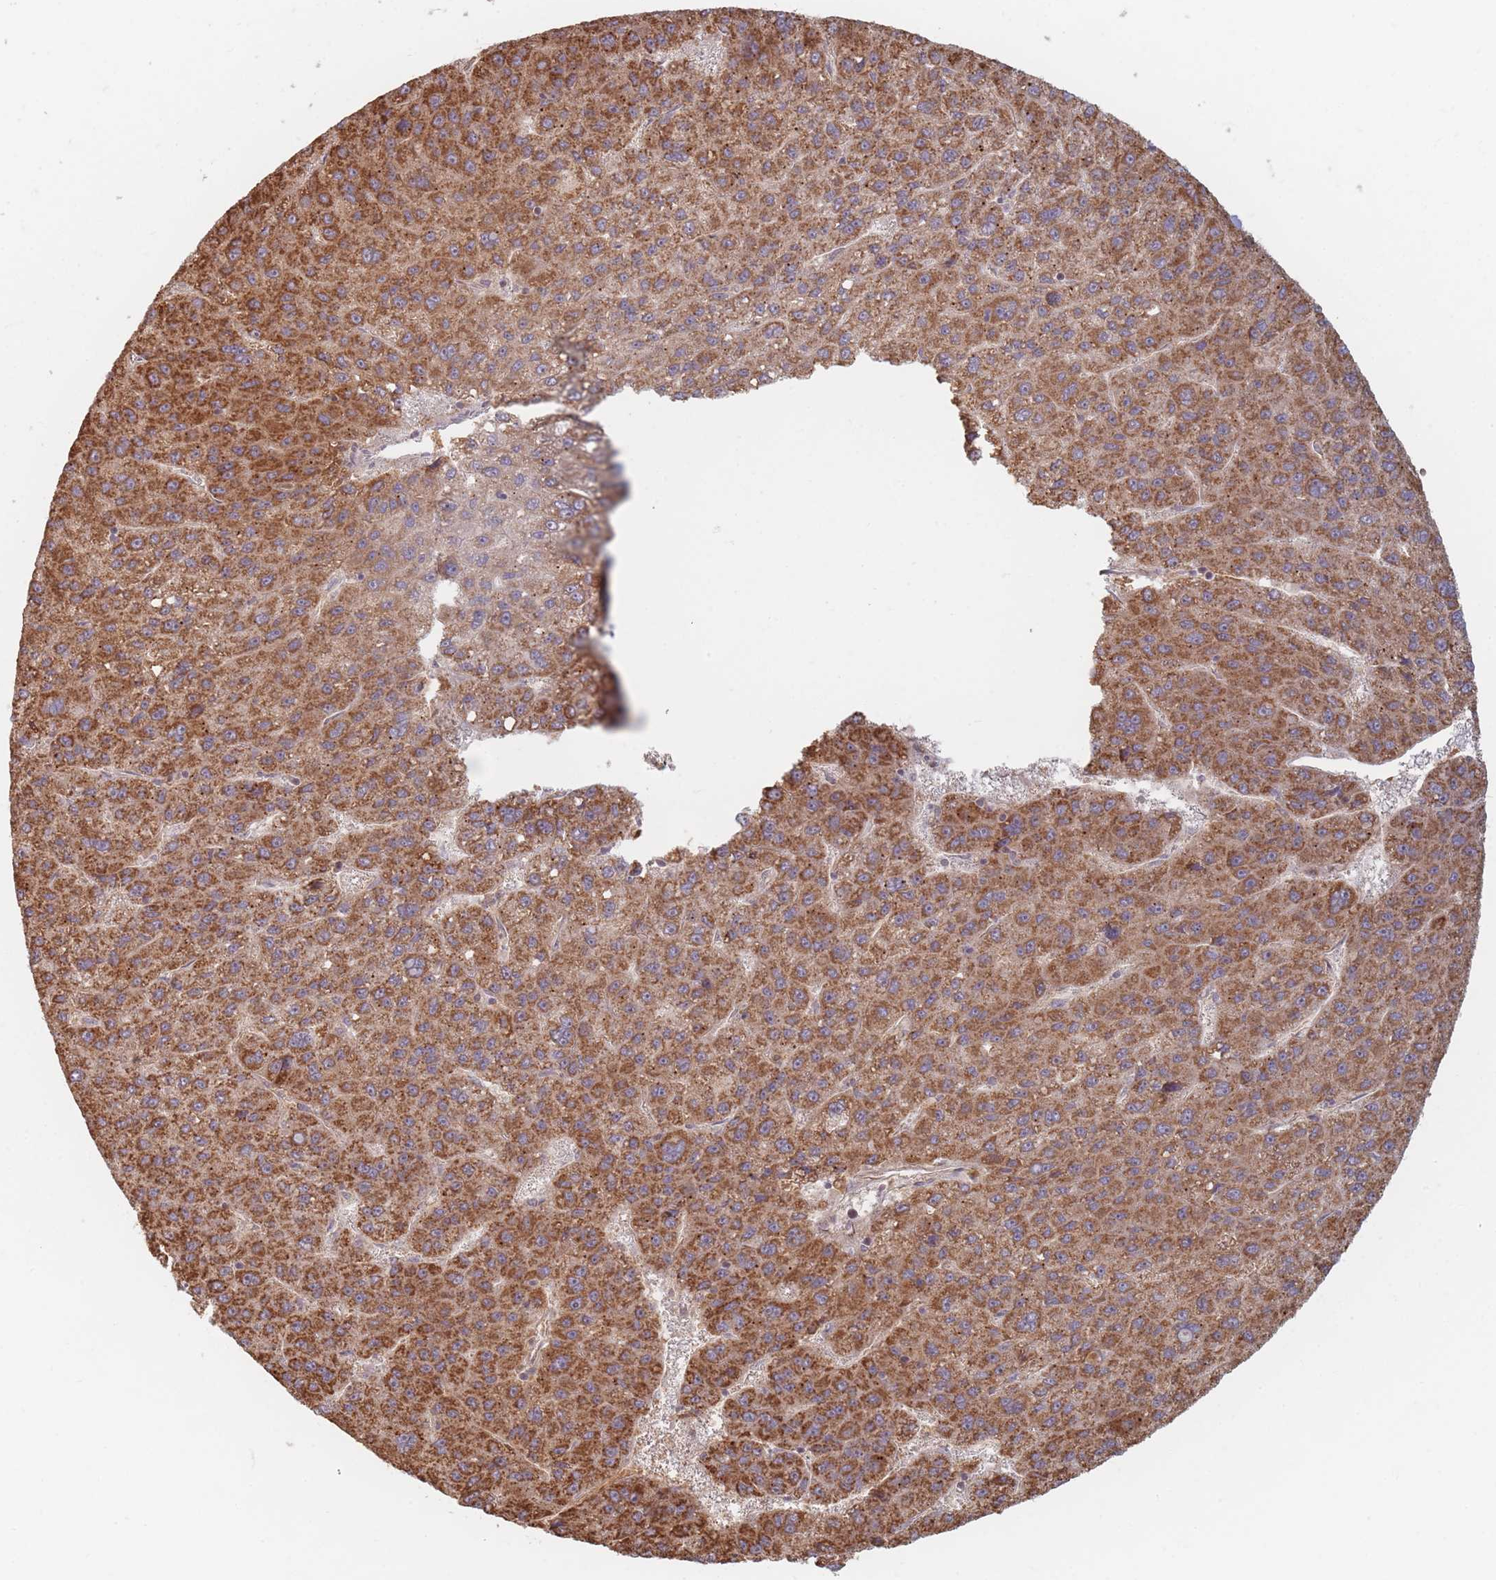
{"staining": {"intensity": "strong", "quantity": ">75%", "location": "cytoplasmic/membranous"}, "tissue": "liver cancer", "cell_type": "Tumor cells", "image_type": "cancer", "snomed": [{"axis": "morphology", "description": "Carcinoma, Hepatocellular, NOS"}, {"axis": "topography", "description": "Liver"}], "caption": "The photomicrograph demonstrates immunohistochemical staining of hepatocellular carcinoma (liver). There is strong cytoplasmic/membranous positivity is present in approximately >75% of tumor cells.", "gene": "OR2M4", "patient": {"sex": "female", "age": 82}}